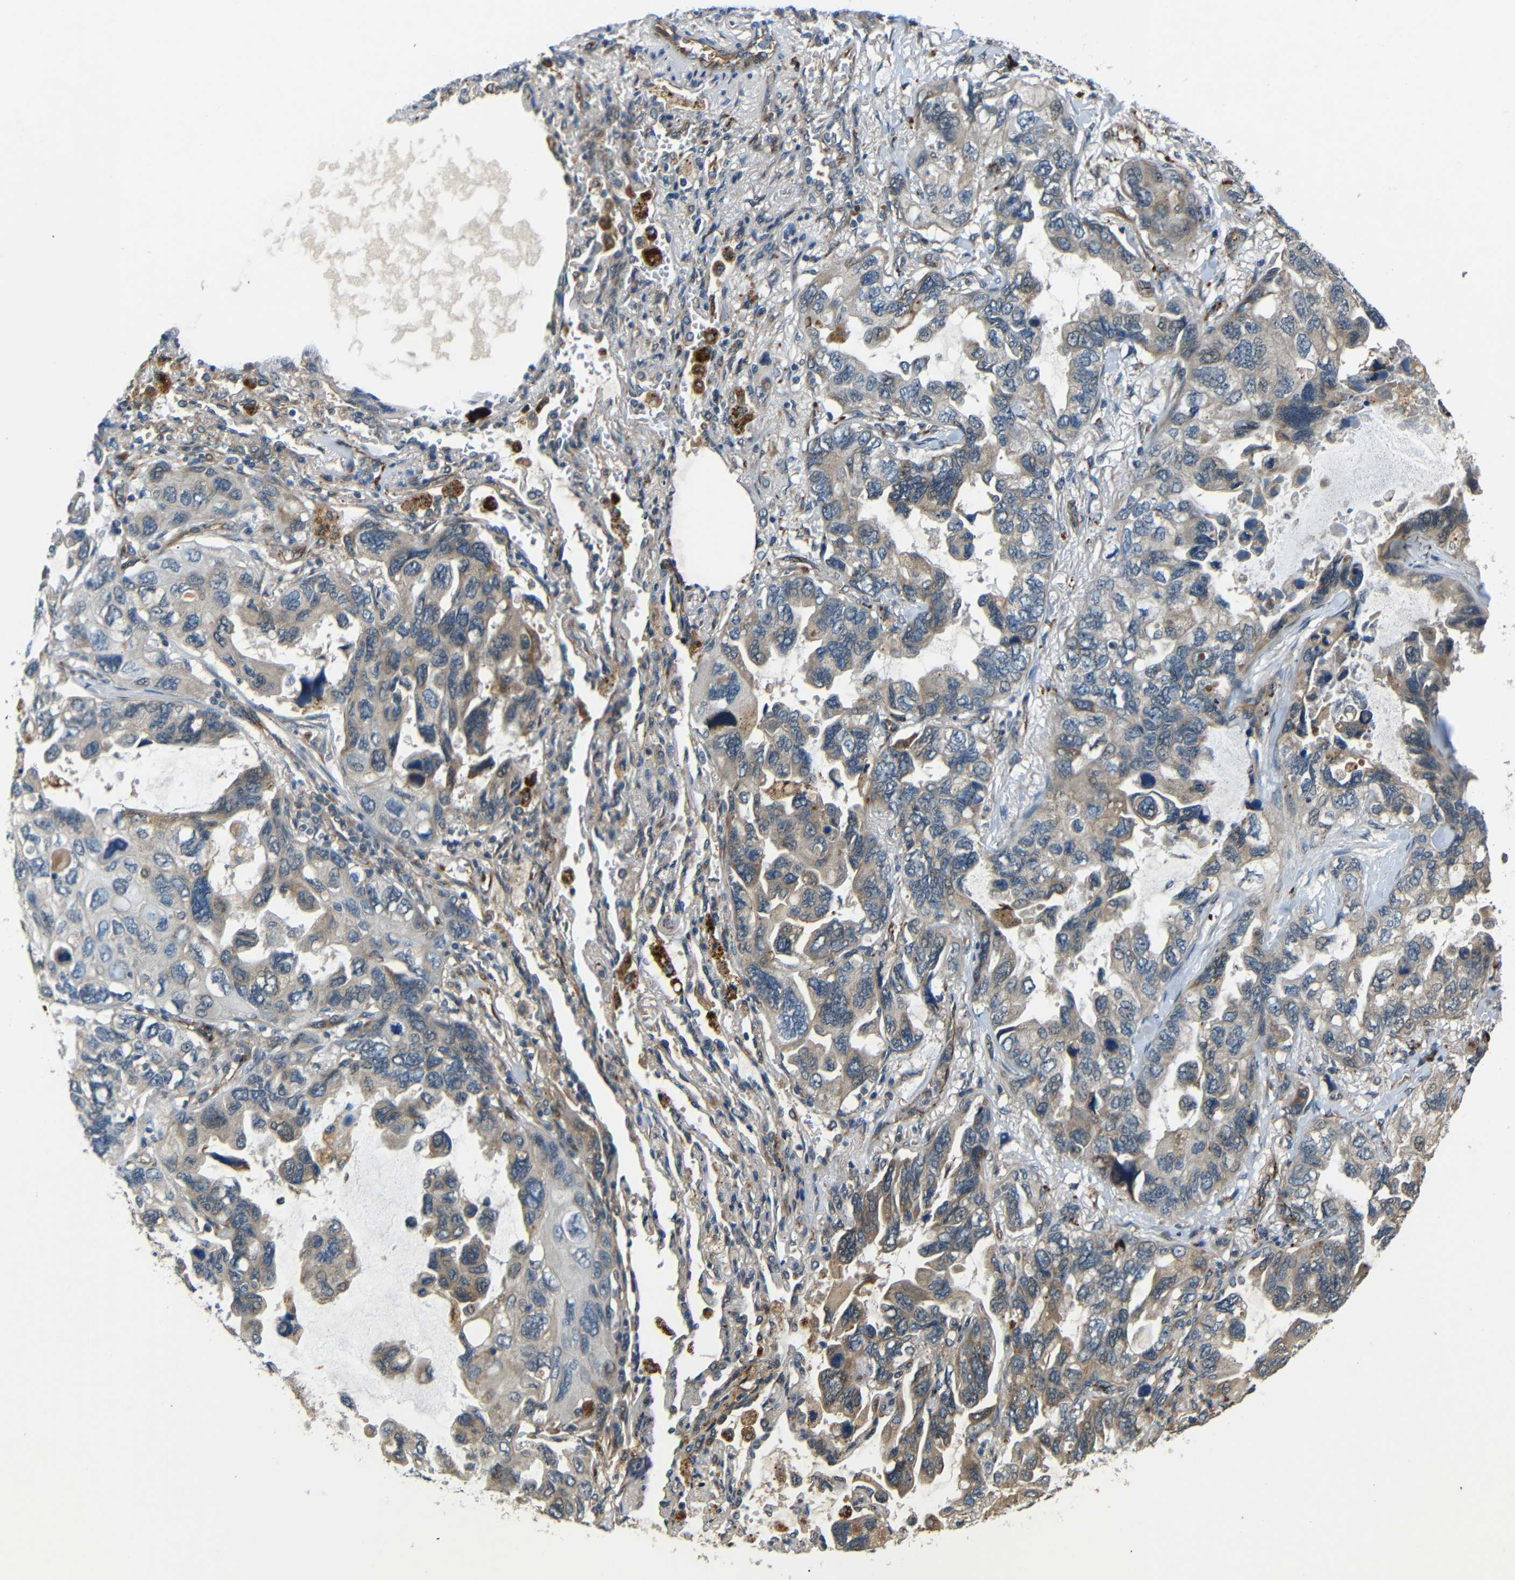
{"staining": {"intensity": "weak", "quantity": "25%-75%", "location": "cytoplasmic/membranous"}, "tissue": "lung cancer", "cell_type": "Tumor cells", "image_type": "cancer", "snomed": [{"axis": "morphology", "description": "Squamous cell carcinoma, NOS"}, {"axis": "topography", "description": "Lung"}], "caption": "The micrograph displays a brown stain indicating the presence of a protein in the cytoplasmic/membranous of tumor cells in lung cancer.", "gene": "ATP7A", "patient": {"sex": "female", "age": 73}}